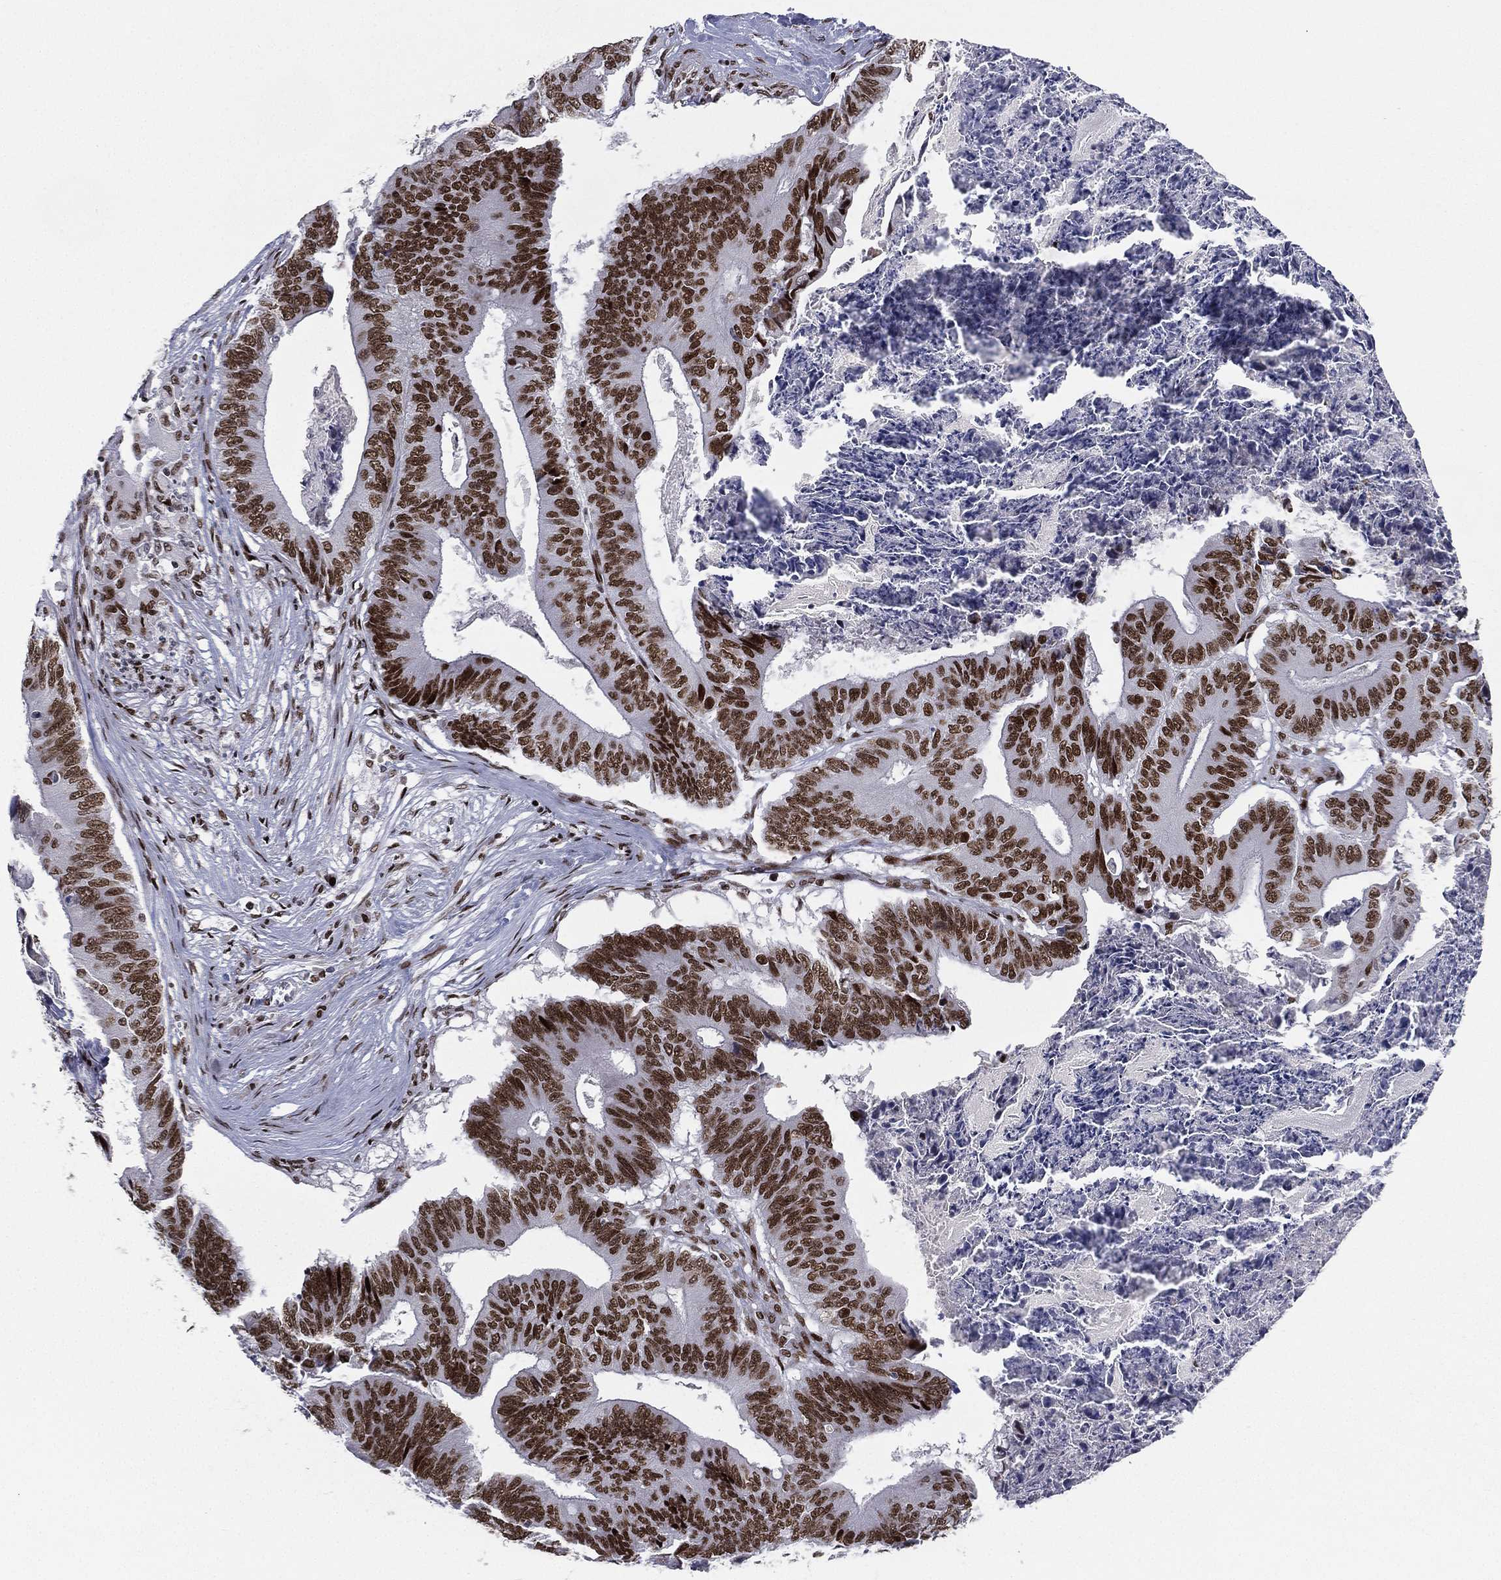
{"staining": {"intensity": "strong", "quantity": ">75%", "location": "nuclear"}, "tissue": "colorectal cancer", "cell_type": "Tumor cells", "image_type": "cancer", "snomed": [{"axis": "morphology", "description": "Adenocarcinoma, NOS"}, {"axis": "topography", "description": "Colon"}], "caption": "The immunohistochemical stain highlights strong nuclear expression in tumor cells of colorectal cancer (adenocarcinoma) tissue.", "gene": "RTF1", "patient": {"sex": "male", "age": 84}}